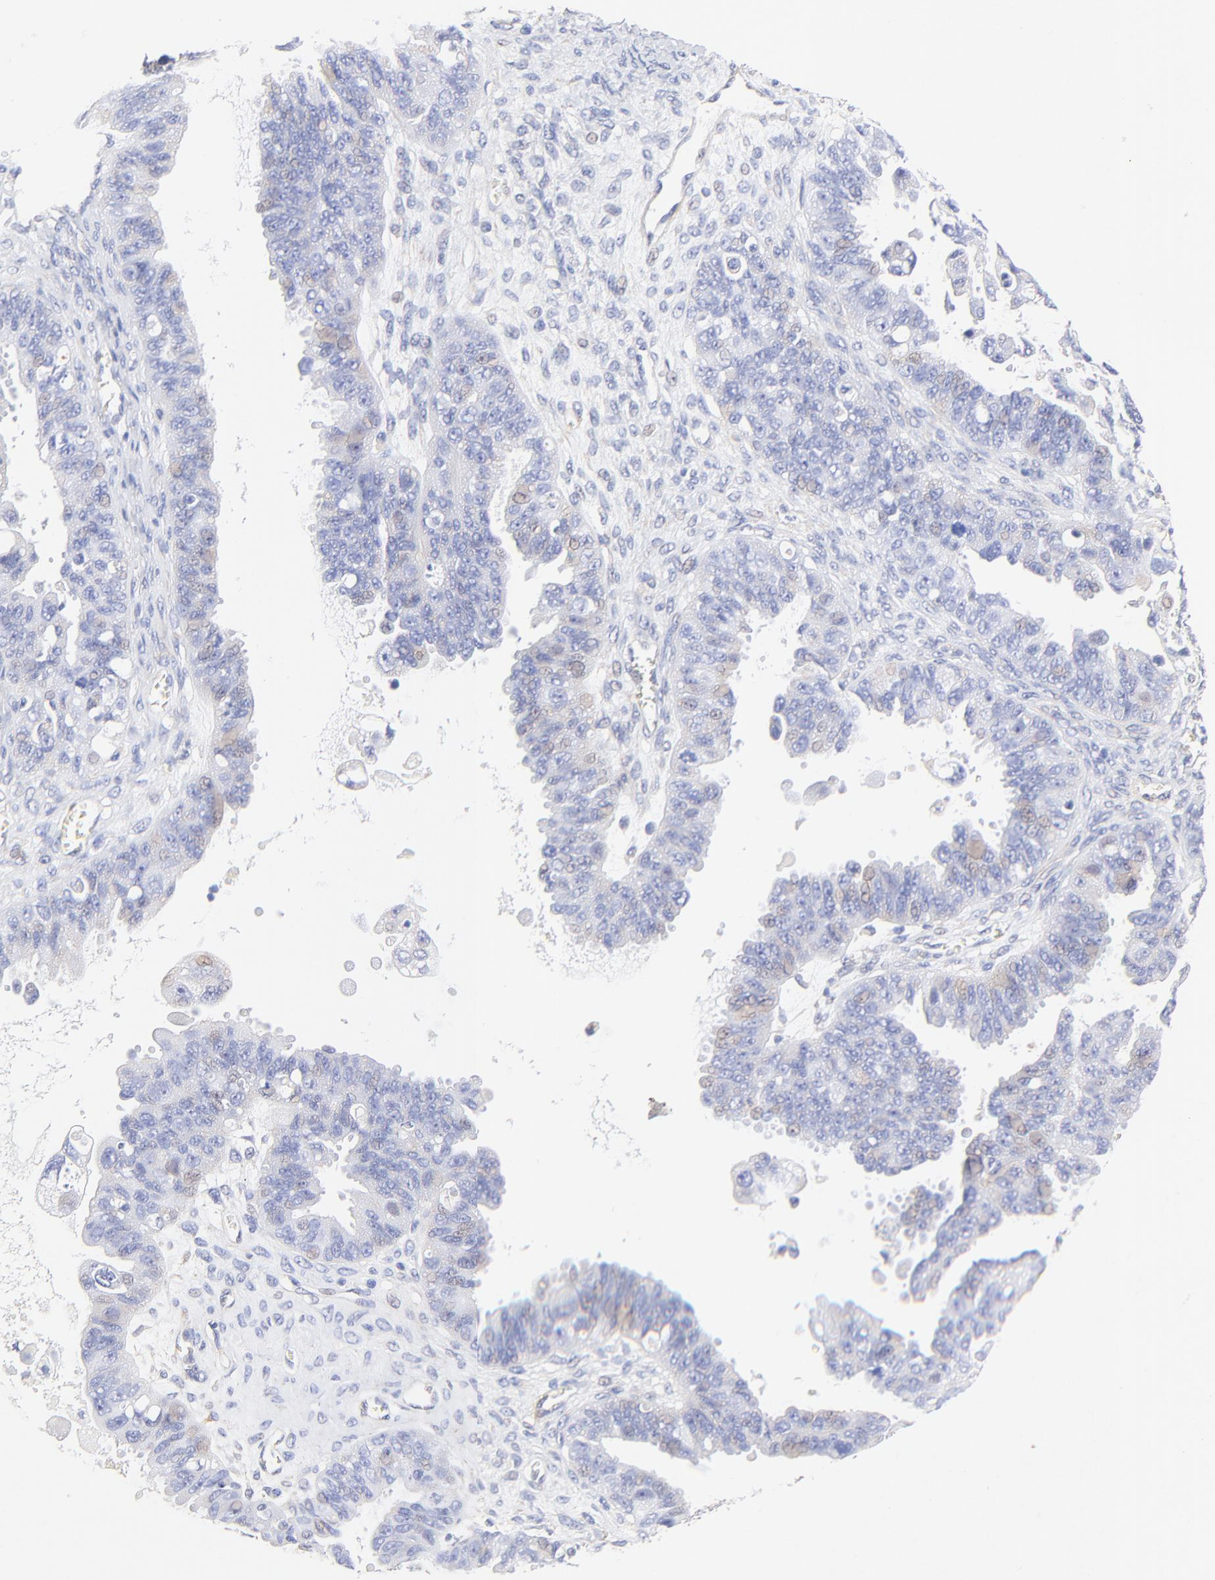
{"staining": {"intensity": "weak", "quantity": "<25%", "location": "nuclear"}, "tissue": "ovarian cancer", "cell_type": "Tumor cells", "image_type": "cancer", "snomed": [{"axis": "morphology", "description": "Carcinoma, endometroid"}, {"axis": "topography", "description": "Ovary"}], "caption": "The immunohistochemistry (IHC) histopathology image has no significant positivity in tumor cells of ovarian cancer (endometroid carcinoma) tissue.", "gene": "ACTRT1", "patient": {"sex": "female", "age": 85}}